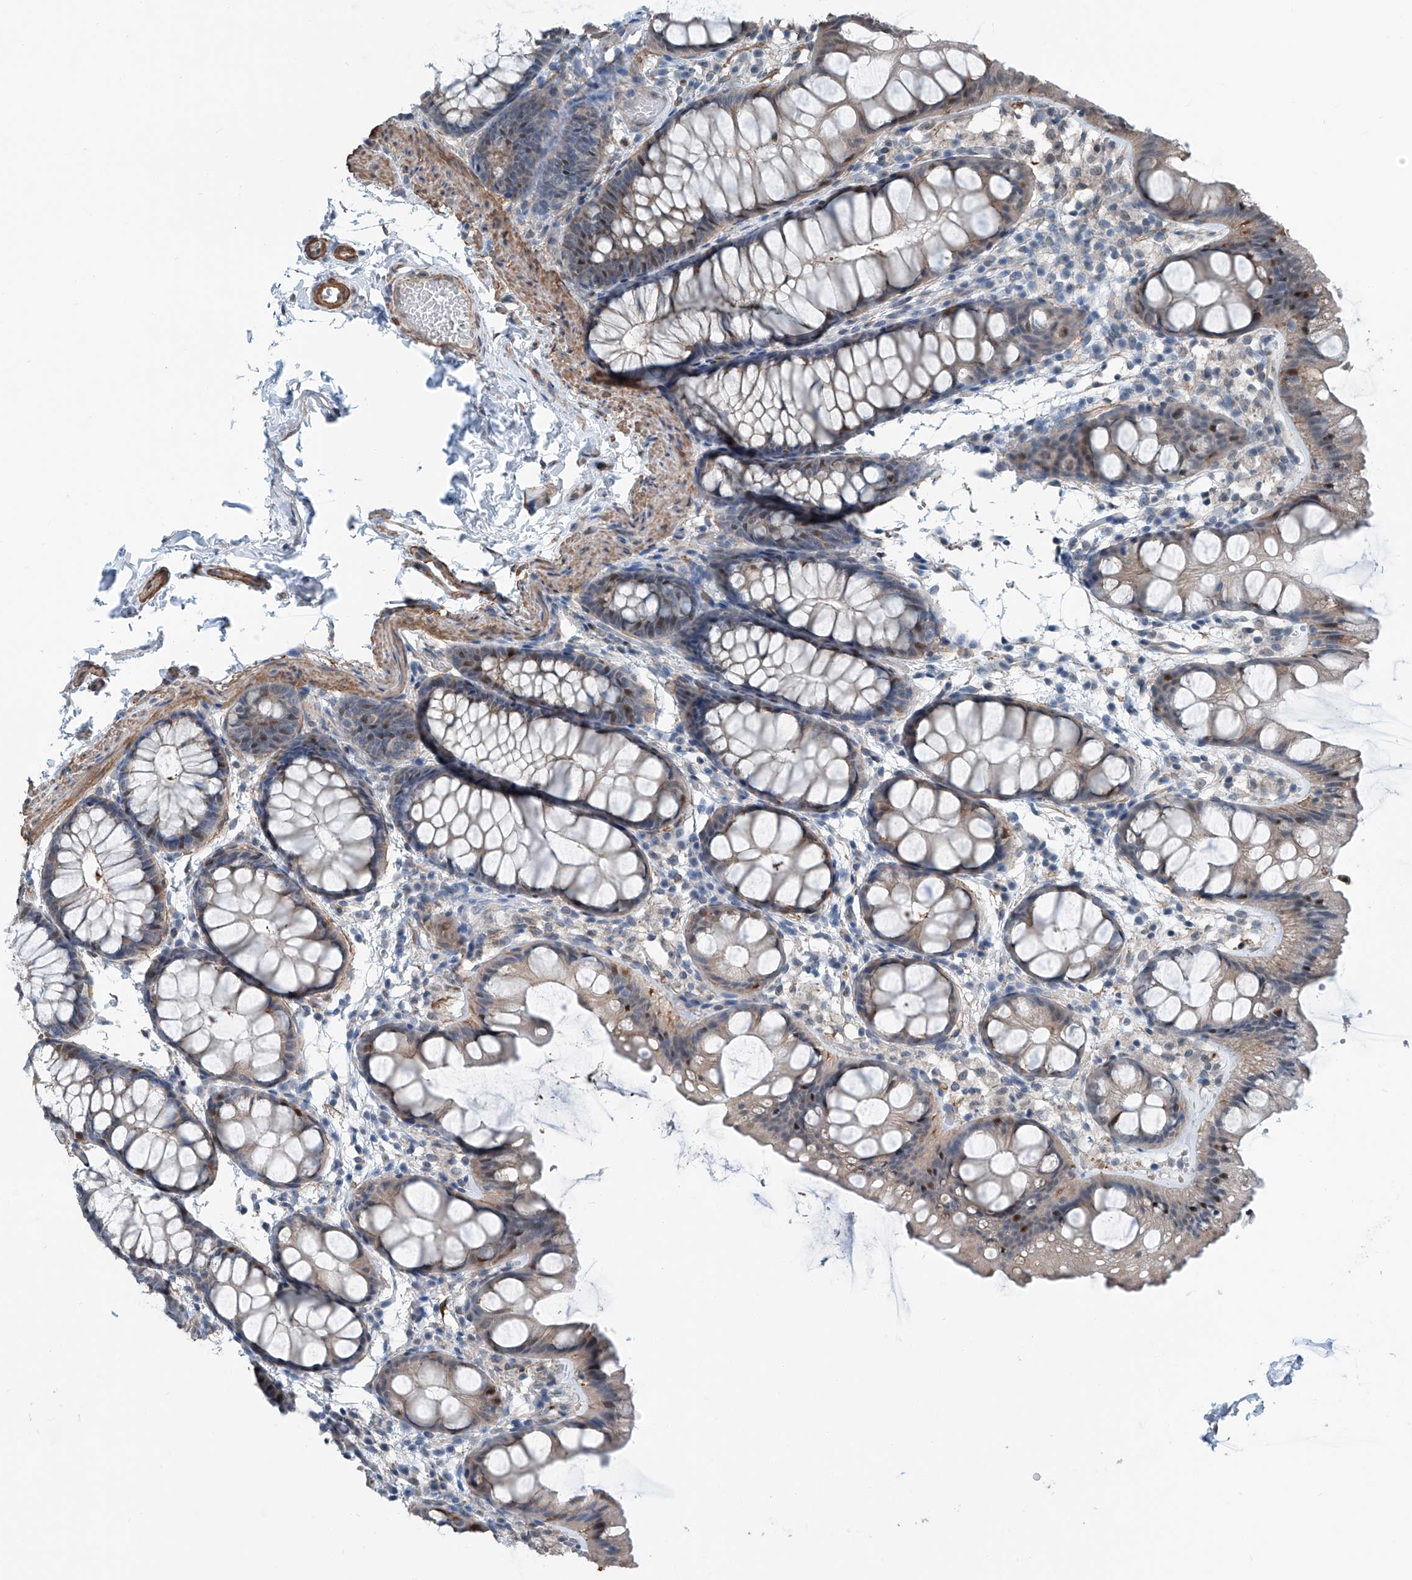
{"staining": {"intensity": "moderate", "quantity": ">75%", "location": "cytoplasmic/membranous"}, "tissue": "colon", "cell_type": "Endothelial cells", "image_type": "normal", "snomed": [{"axis": "morphology", "description": "Normal tissue, NOS"}, {"axis": "topography", "description": "Colon"}], "caption": "Colon stained with DAB IHC displays medium levels of moderate cytoplasmic/membranous expression in about >75% of endothelial cells. The protein is shown in brown color, while the nuclei are stained blue.", "gene": "HSPA6", "patient": {"sex": "male", "age": 47}}